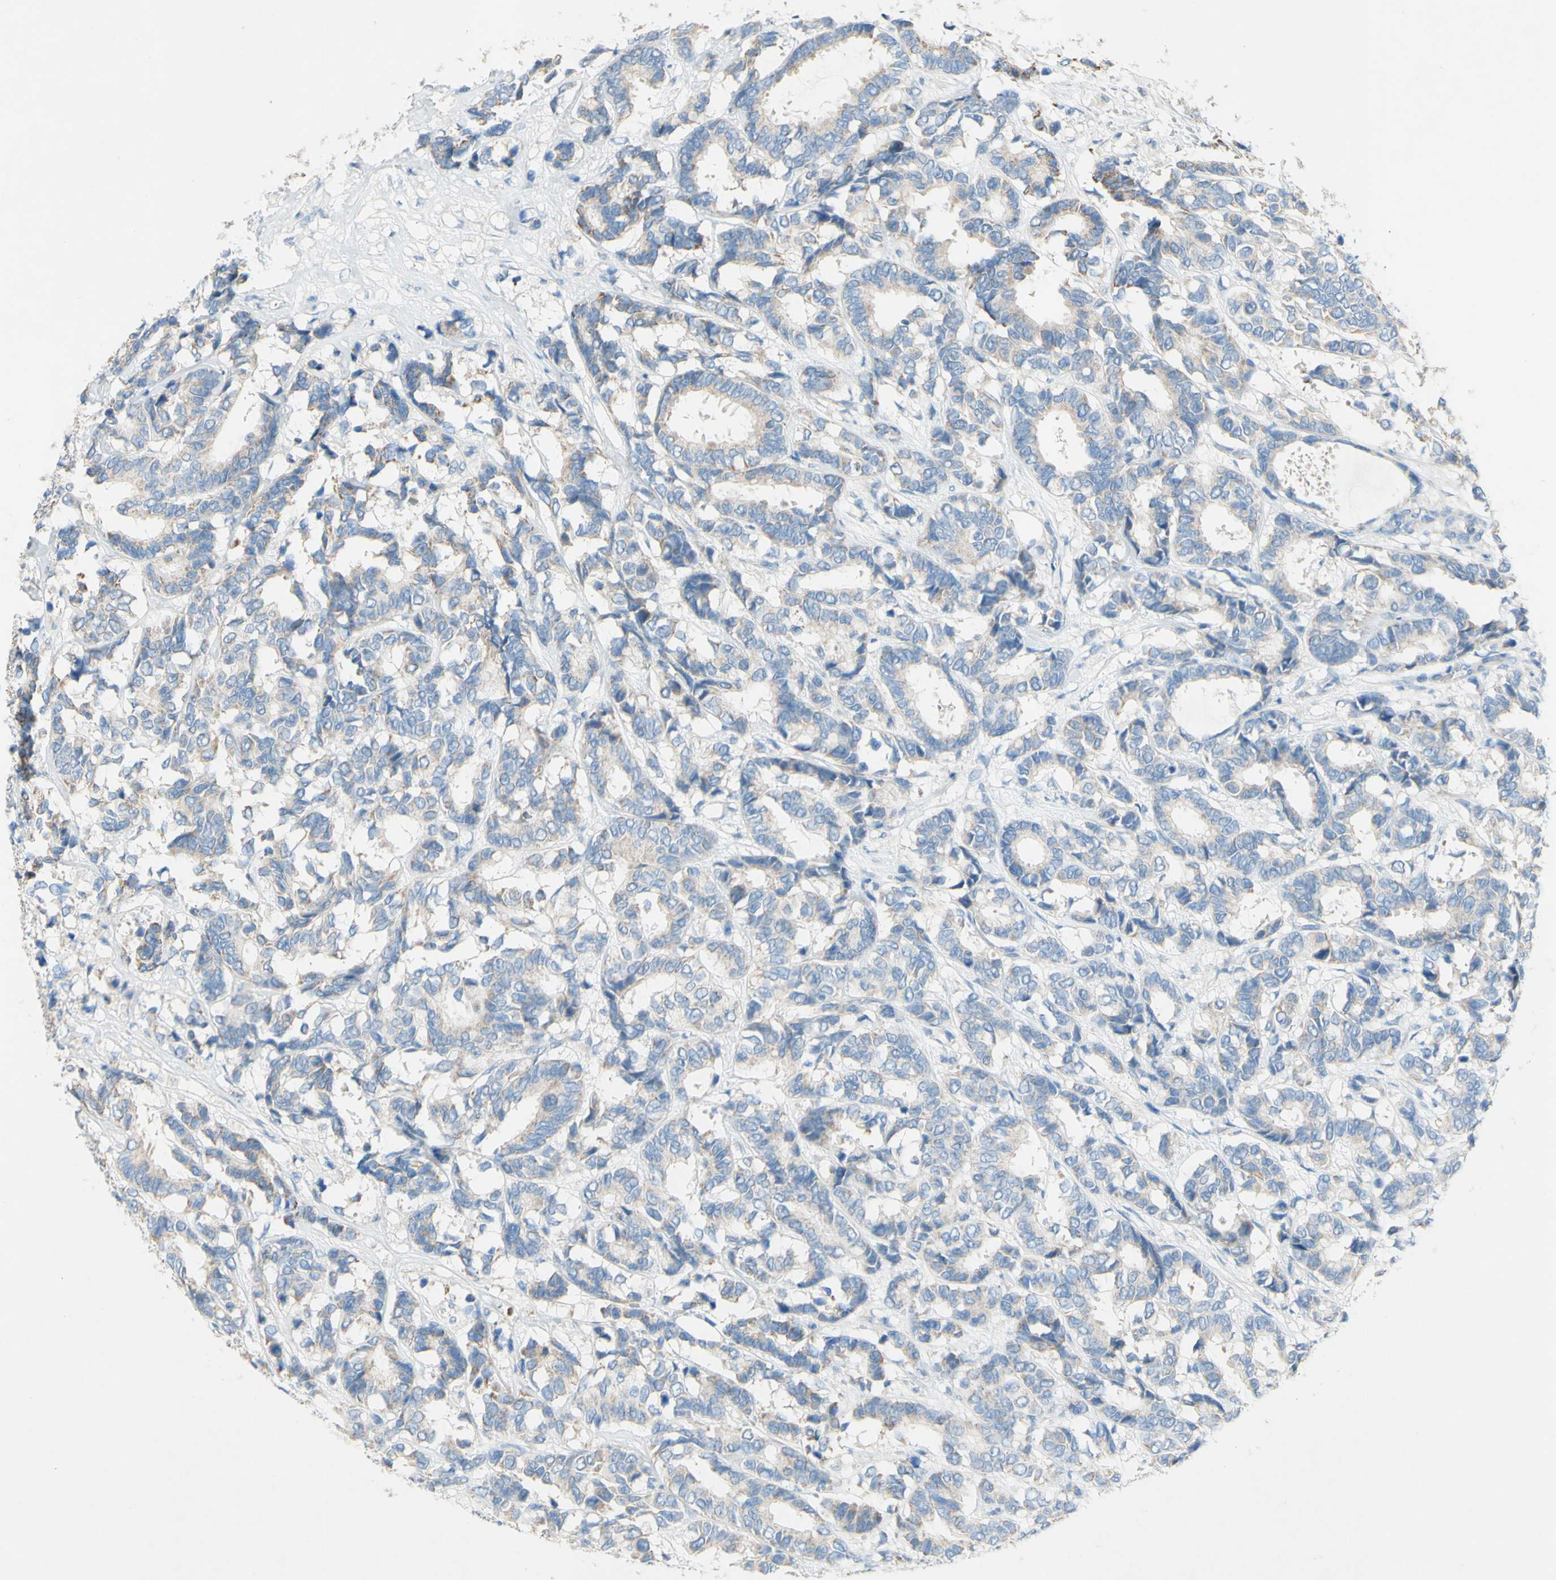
{"staining": {"intensity": "negative", "quantity": "none", "location": "none"}, "tissue": "breast cancer", "cell_type": "Tumor cells", "image_type": "cancer", "snomed": [{"axis": "morphology", "description": "Duct carcinoma"}, {"axis": "topography", "description": "Breast"}], "caption": "Immunohistochemistry image of breast cancer stained for a protein (brown), which reveals no staining in tumor cells.", "gene": "ACADL", "patient": {"sex": "female", "age": 87}}